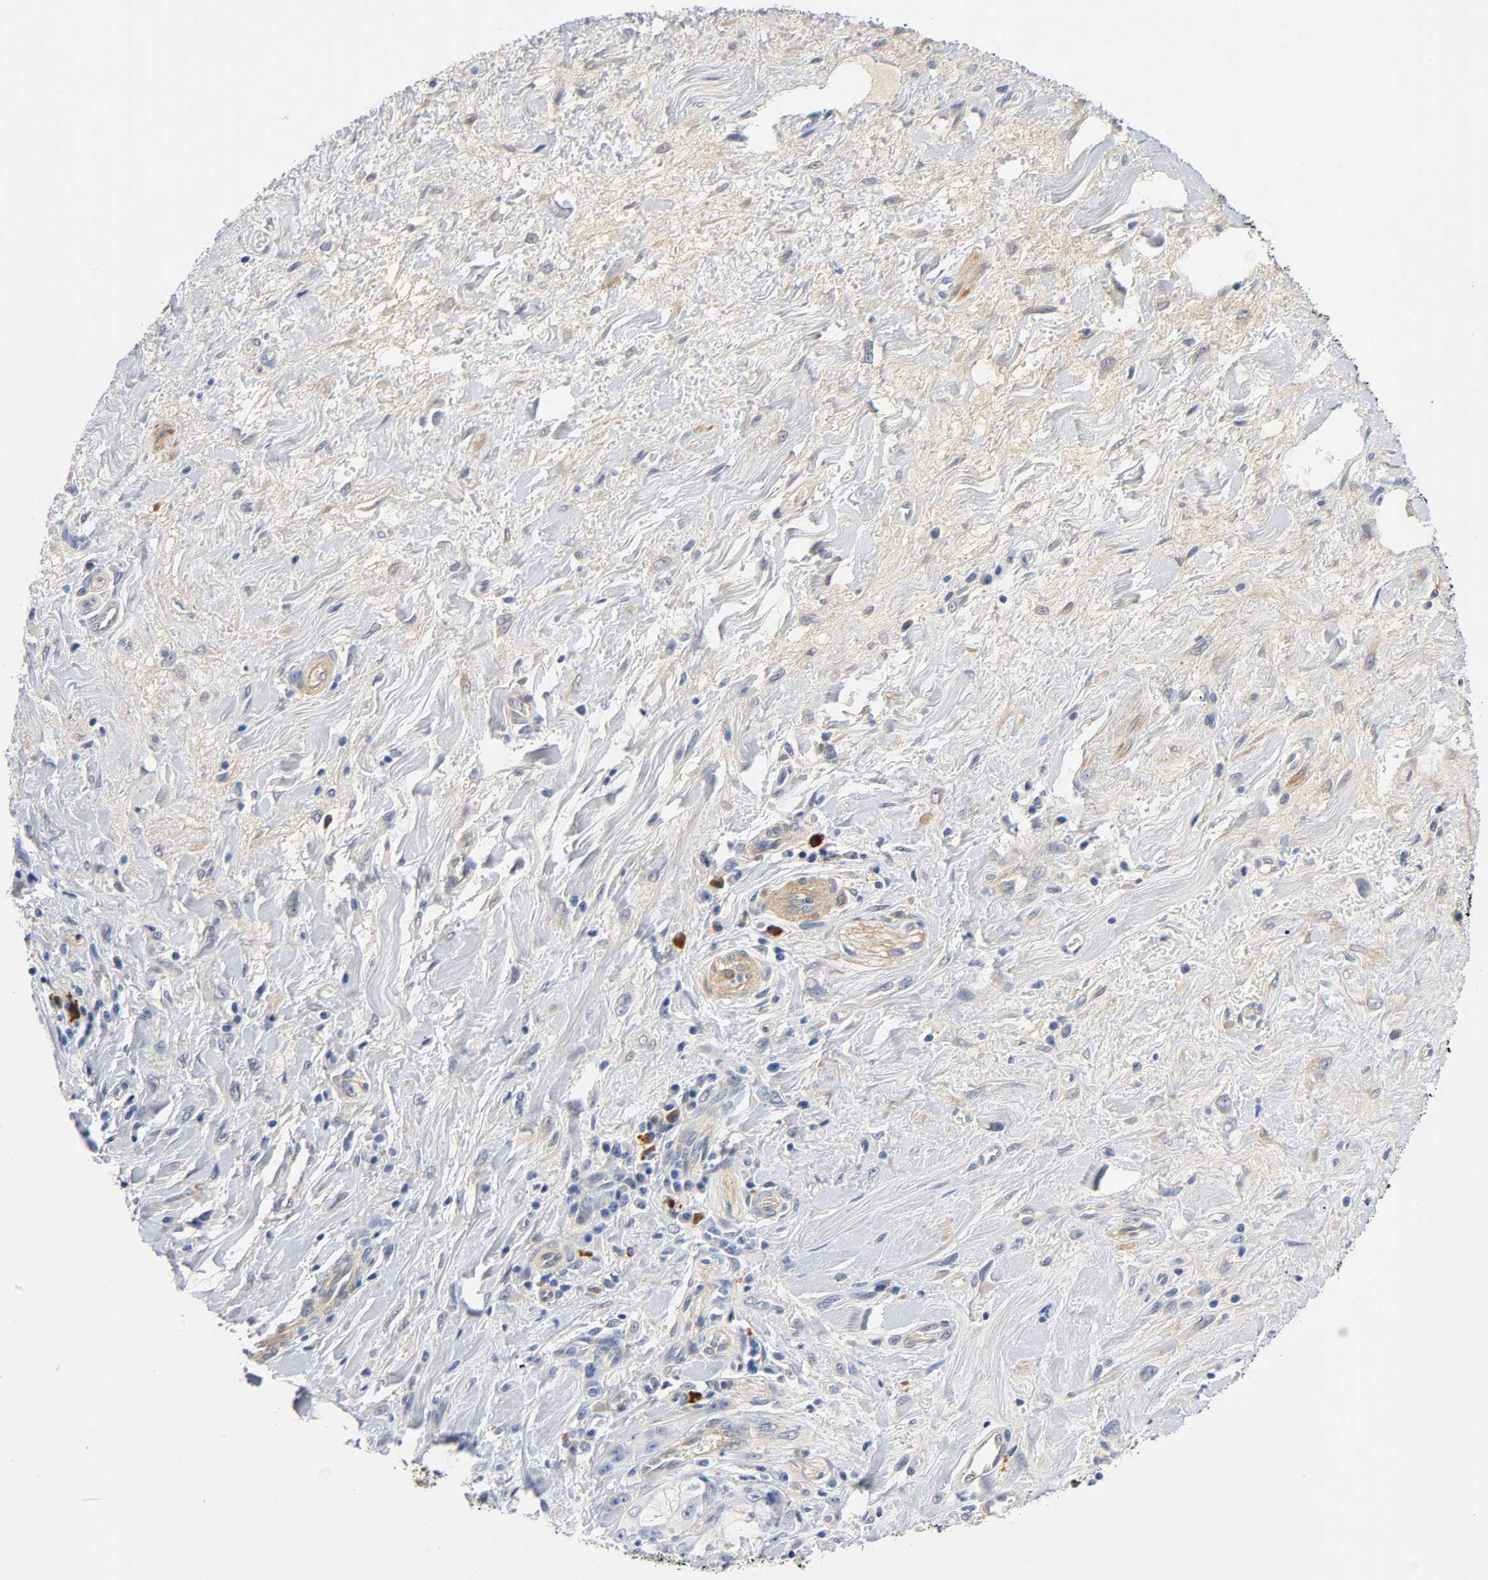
{"staining": {"intensity": "weak", "quantity": "<25%", "location": "cytoplasmic/membranous"}, "tissue": "pancreatic cancer", "cell_type": "Tumor cells", "image_type": "cancer", "snomed": [{"axis": "morphology", "description": "Adenocarcinoma, NOS"}, {"axis": "topography", "description": "Pancreas"}], "caption": "The immunohistochemistry histopathology image has no significant expression in tumor cells of pancreatic adenocarcinoma tissue.", "gene": "TNC", "patient": {"sex": "female", "age": 73}}